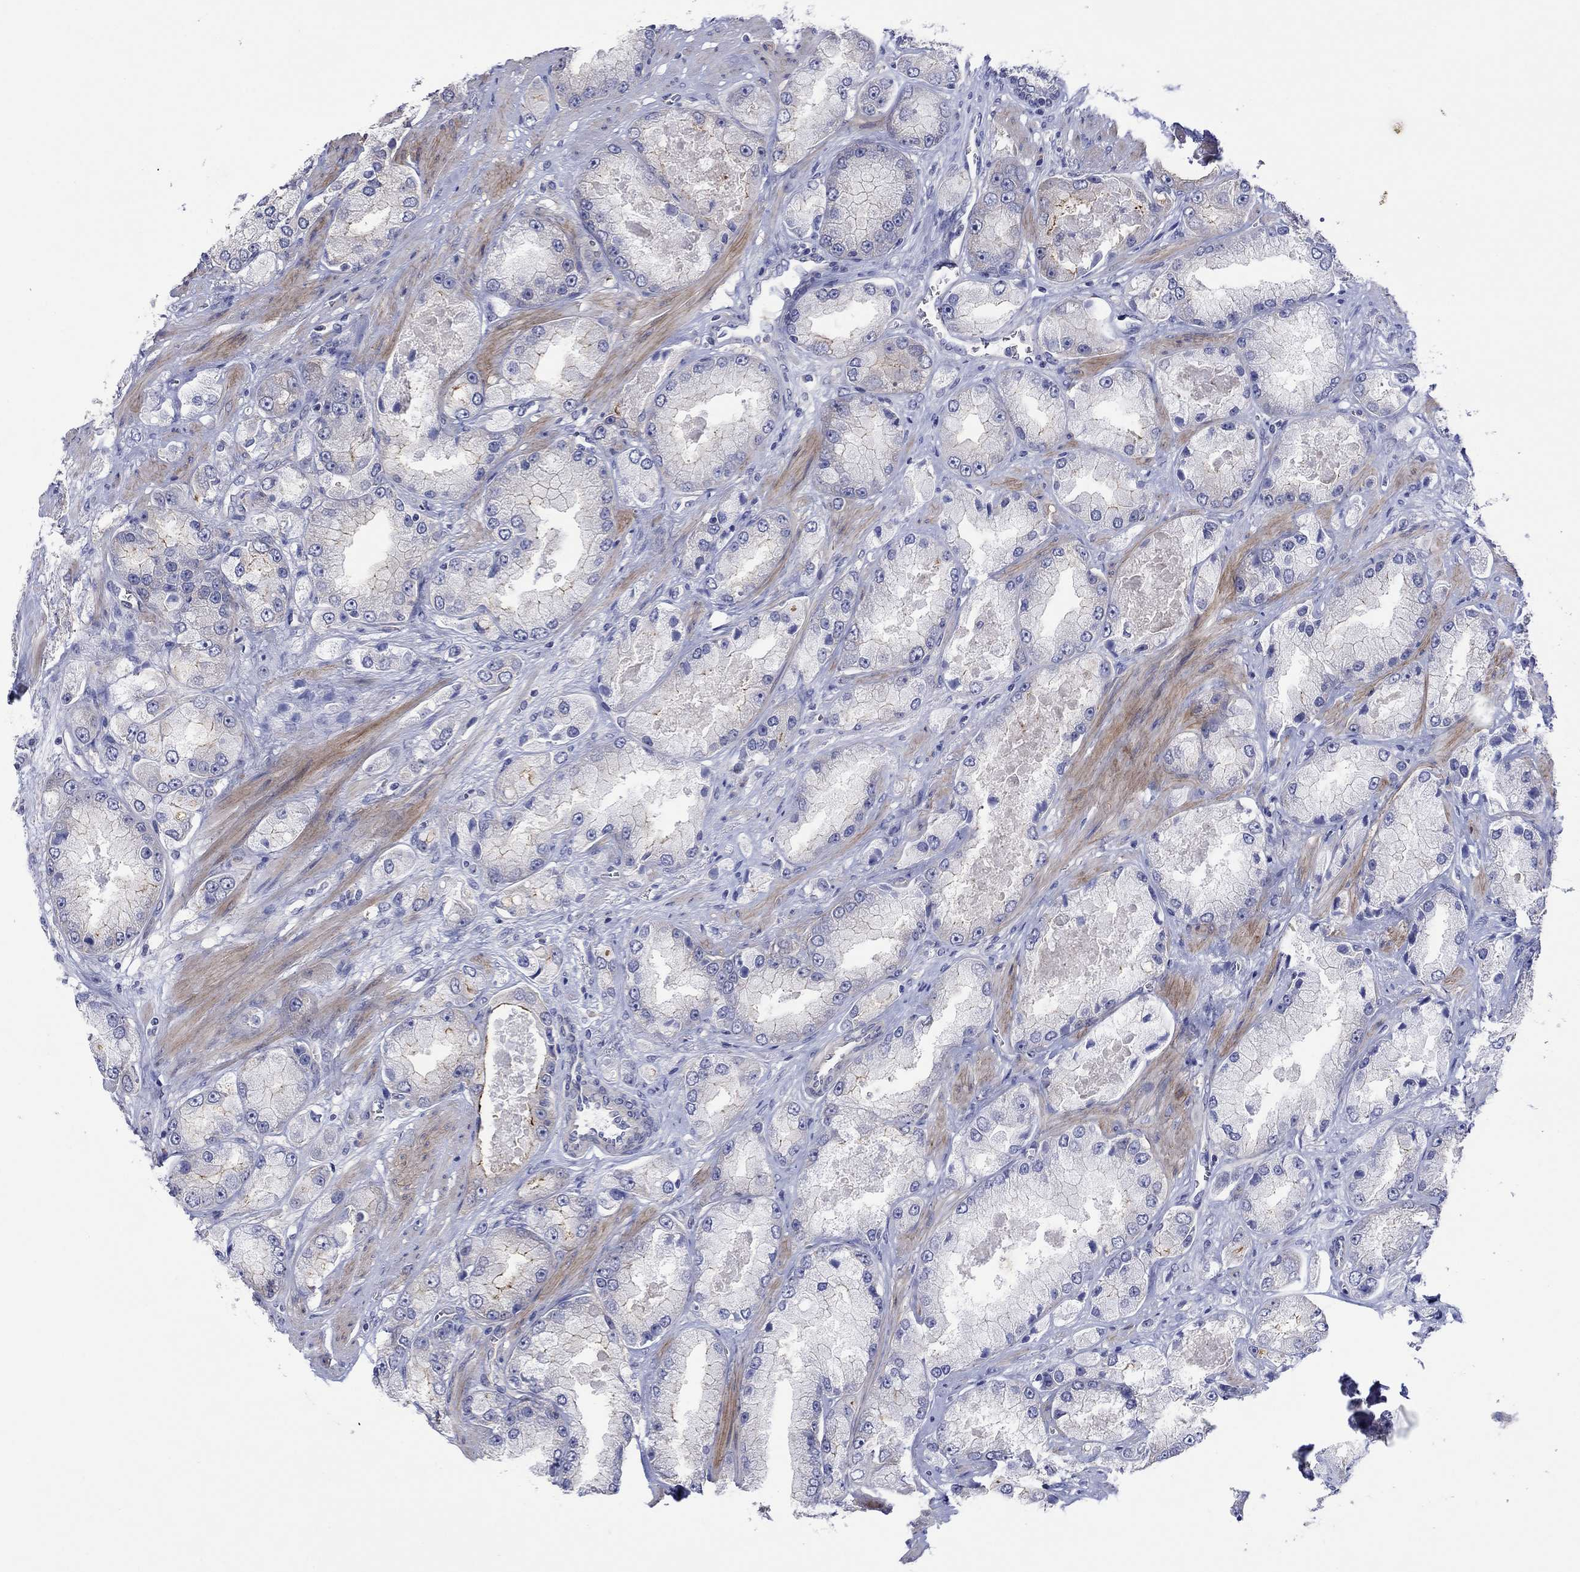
{"staining": {"intensity": "negative", "quantity": "none", "location": "none"}, "tissue": "prostate cancer", "cell_type": "Tumor cells", "image_type": "cancer", "snomed": [{"axis": "morphology", "description": "Adenocarcinoma, NOS"}, {"axis": "topography", "description": "Prostate and seminal vesicle, NOS"}, {"axis": "topography", "description": "Prostate"}], "caption": "Immunohistochemistry (IHC) of human adenocarcinoma (prostate) shows no positivity in tumor cells.", "gene": "TPRN", "patient": {"sex": "male", "age": 64}}